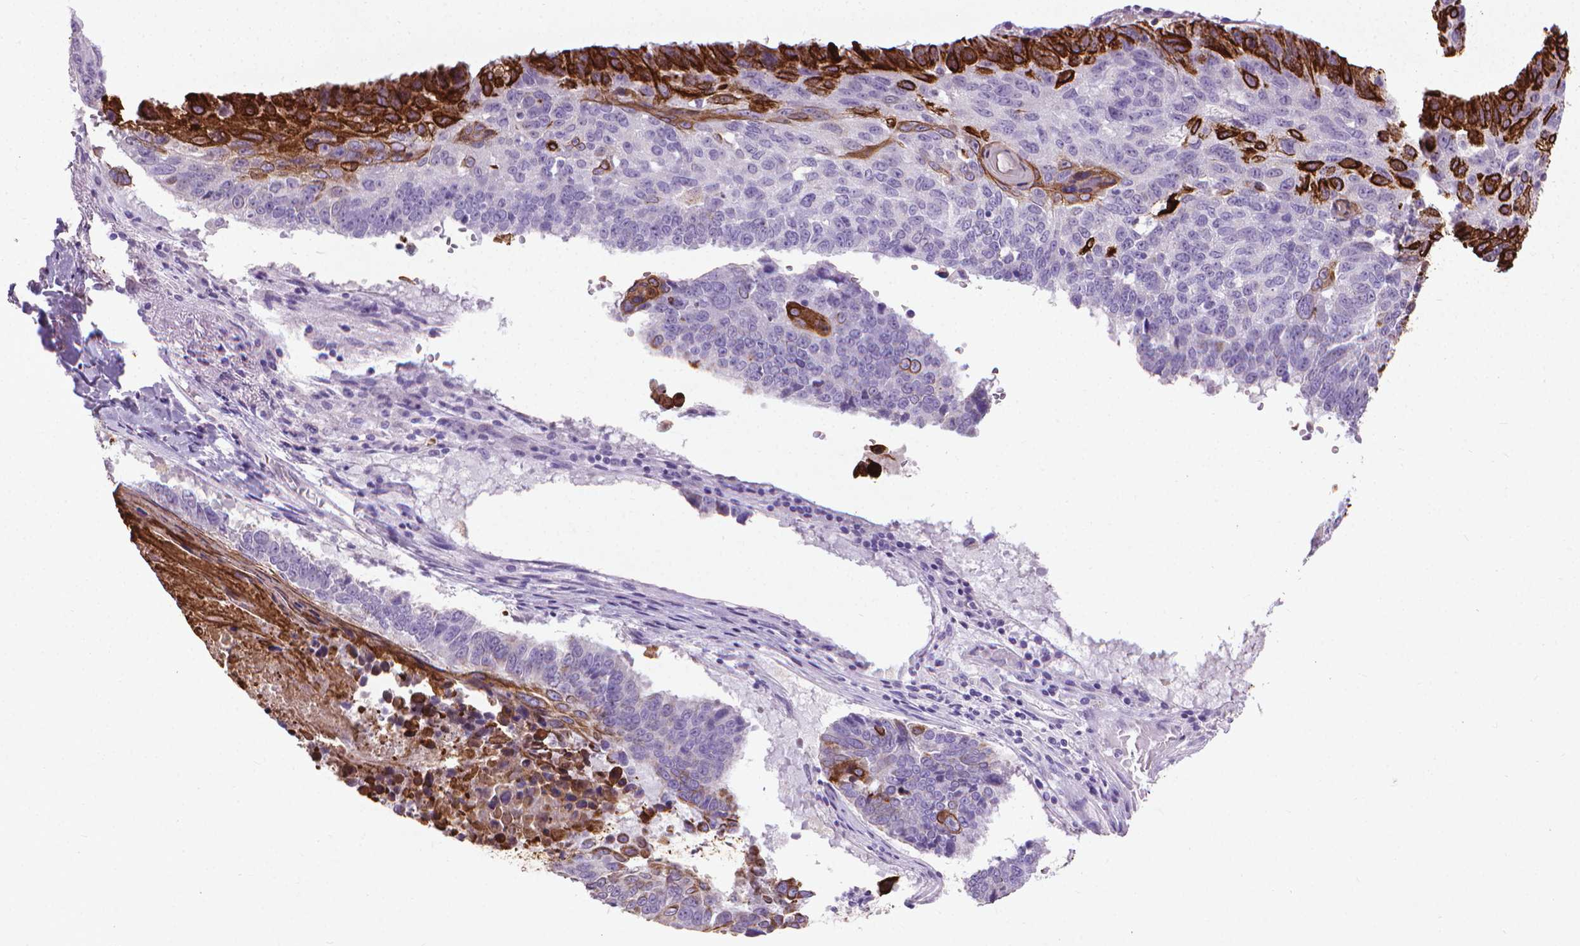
{"staining": {"intensity": "strong", "quantity": "<25%", "location": "cytoplasmic/membranous"}, "tissue": "lung cancer", "cell_type": "Tumor cells", "image_type": "cancer", "snomed": [{"axis": "morphology", "description": "Squamous cell carcinoma, NOS"}, {"axis": "topography", "description": "Lung"}], "caption": "Lung cancer stained with DAB (3,3'-diaminobenzidine) immunohistochemistry exhibits medium levels of strong cytoplasmic/membranous expression in about <25% of tumor cells.", "gene": "KRT5", "patient": {"sex": "male", "age": 73}}